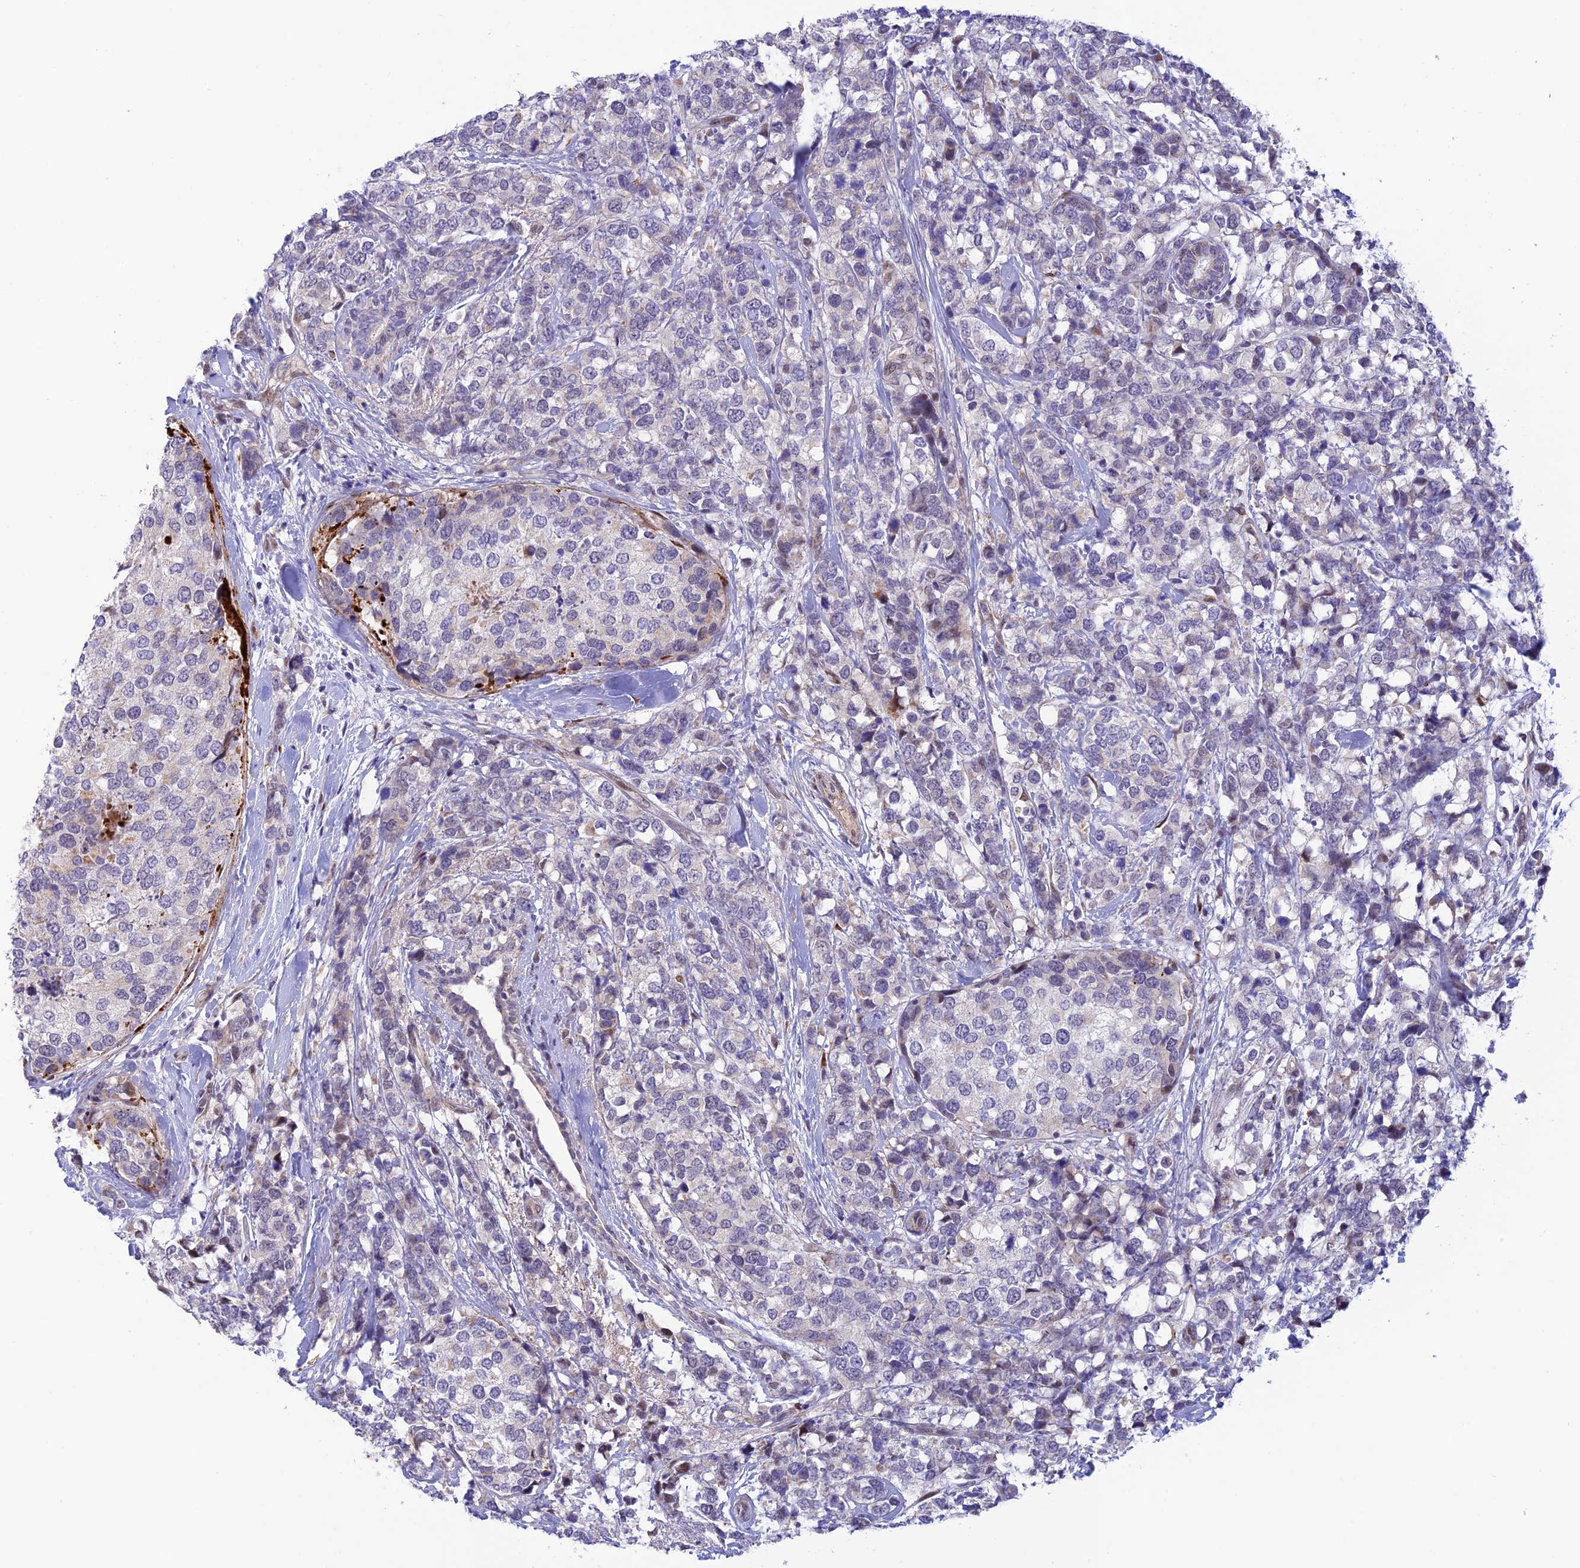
{"staining": {"intensity": "negative", "quantity": "none", "location": "none"}, "tissue": "breast cancer", "cell_type": "Tumor cells", "image_type": "cancer", "snomed": [{"axis": "morphology", "description": "Lobular carcinoma"}, {"axis": "topography", "description": "Breast"}], "caption": "This is an immunohistochemistry (IHC) micrograph of human breast cancer (lobular carcinoma). There is no positivity in tumor cells.", "gene": "WDR55", "patient": {"sex": "female", "age": 59}}